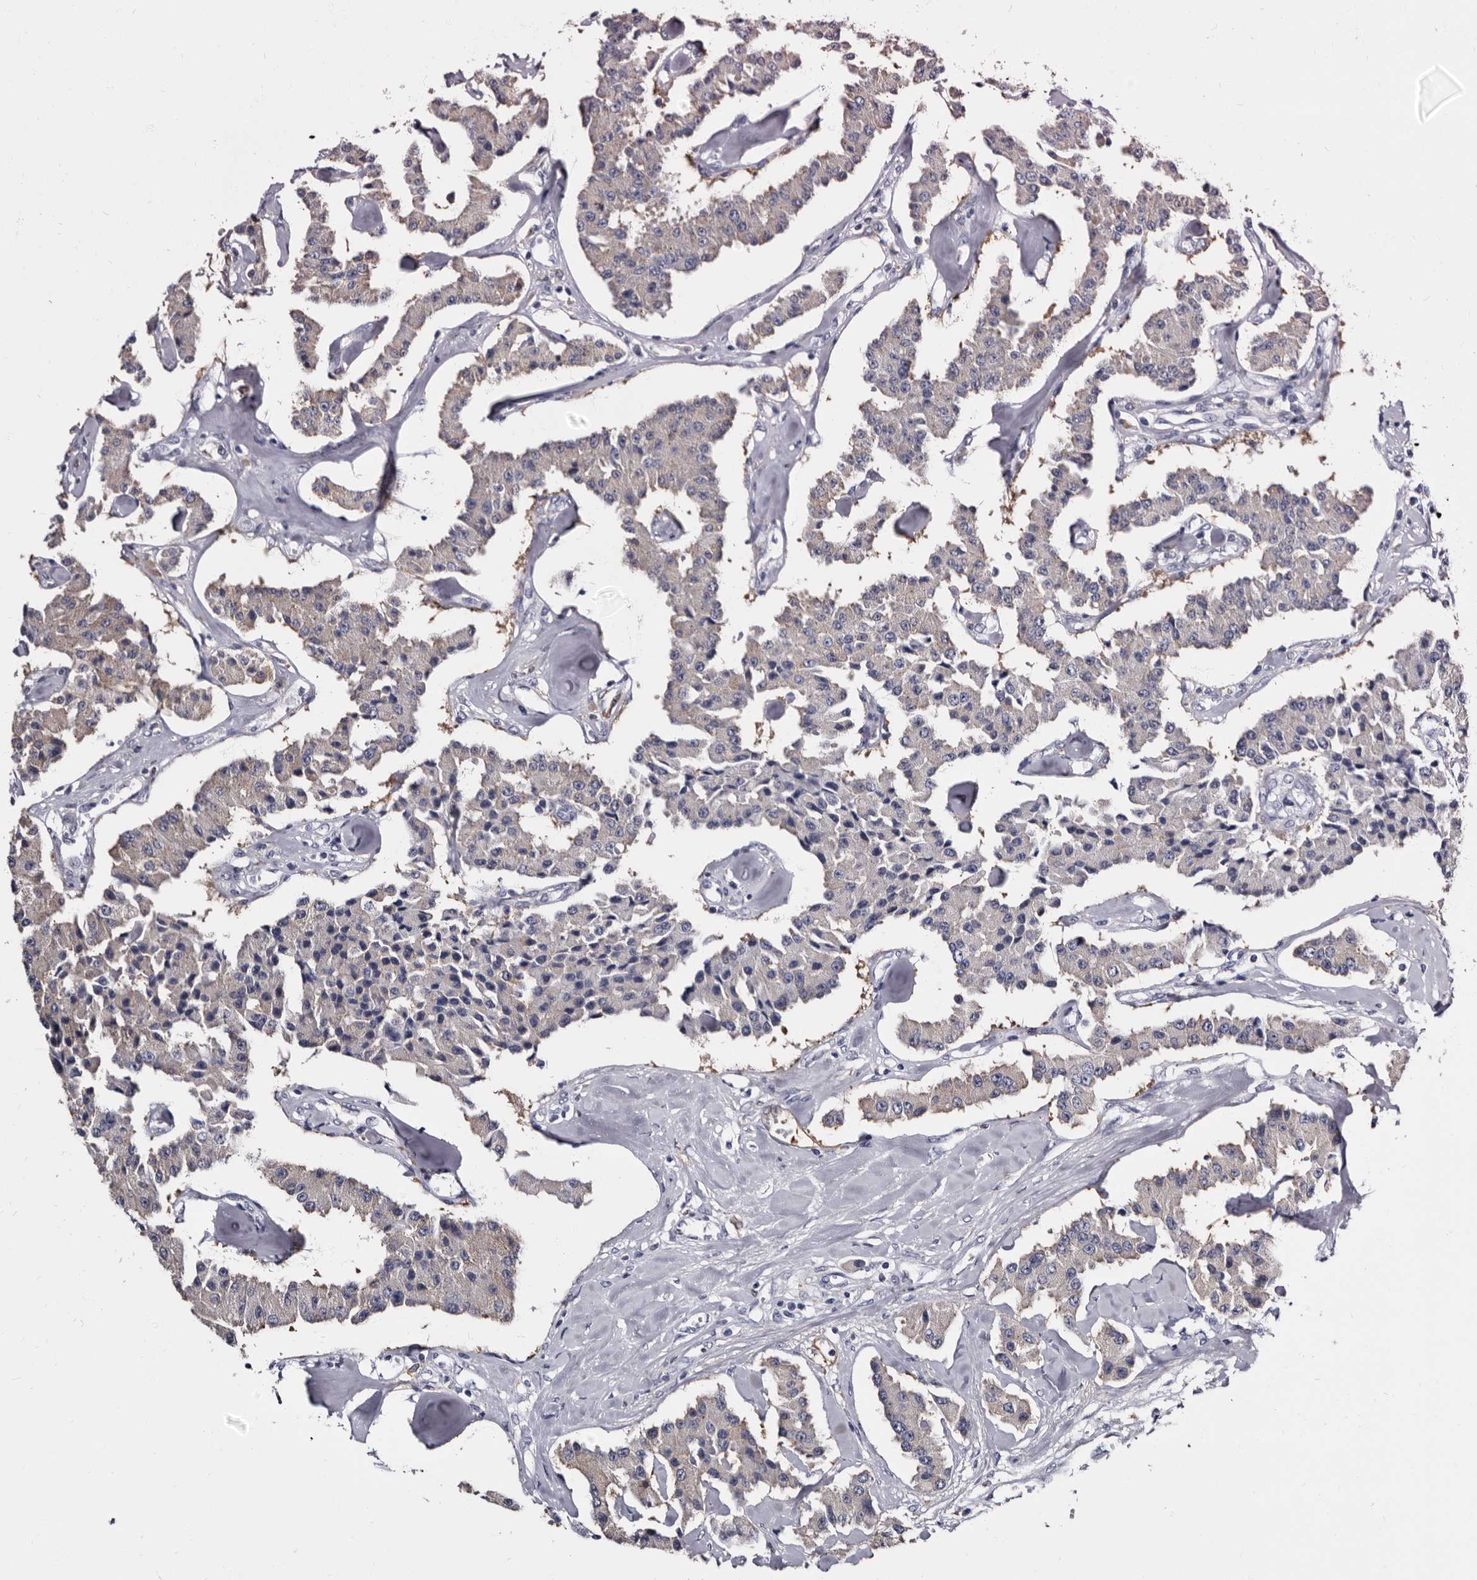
{"staining": {"intensity": "negative", "quantity": "none", "location": "none"}, "tissue": "carcinoid", "cell_type": "Tumor cells", "image_type": "cancer", "snomed": [{"axis": "morphology", "description": "Carcinoid, malignant, NOS"}, {"axis": "topography", "description": "Pancreas"}], "caption": "Tumor cells show no significant expression in carcinoid.", "gene": "EPB41L3", "patient": {"sex": "male", "age": 41}}